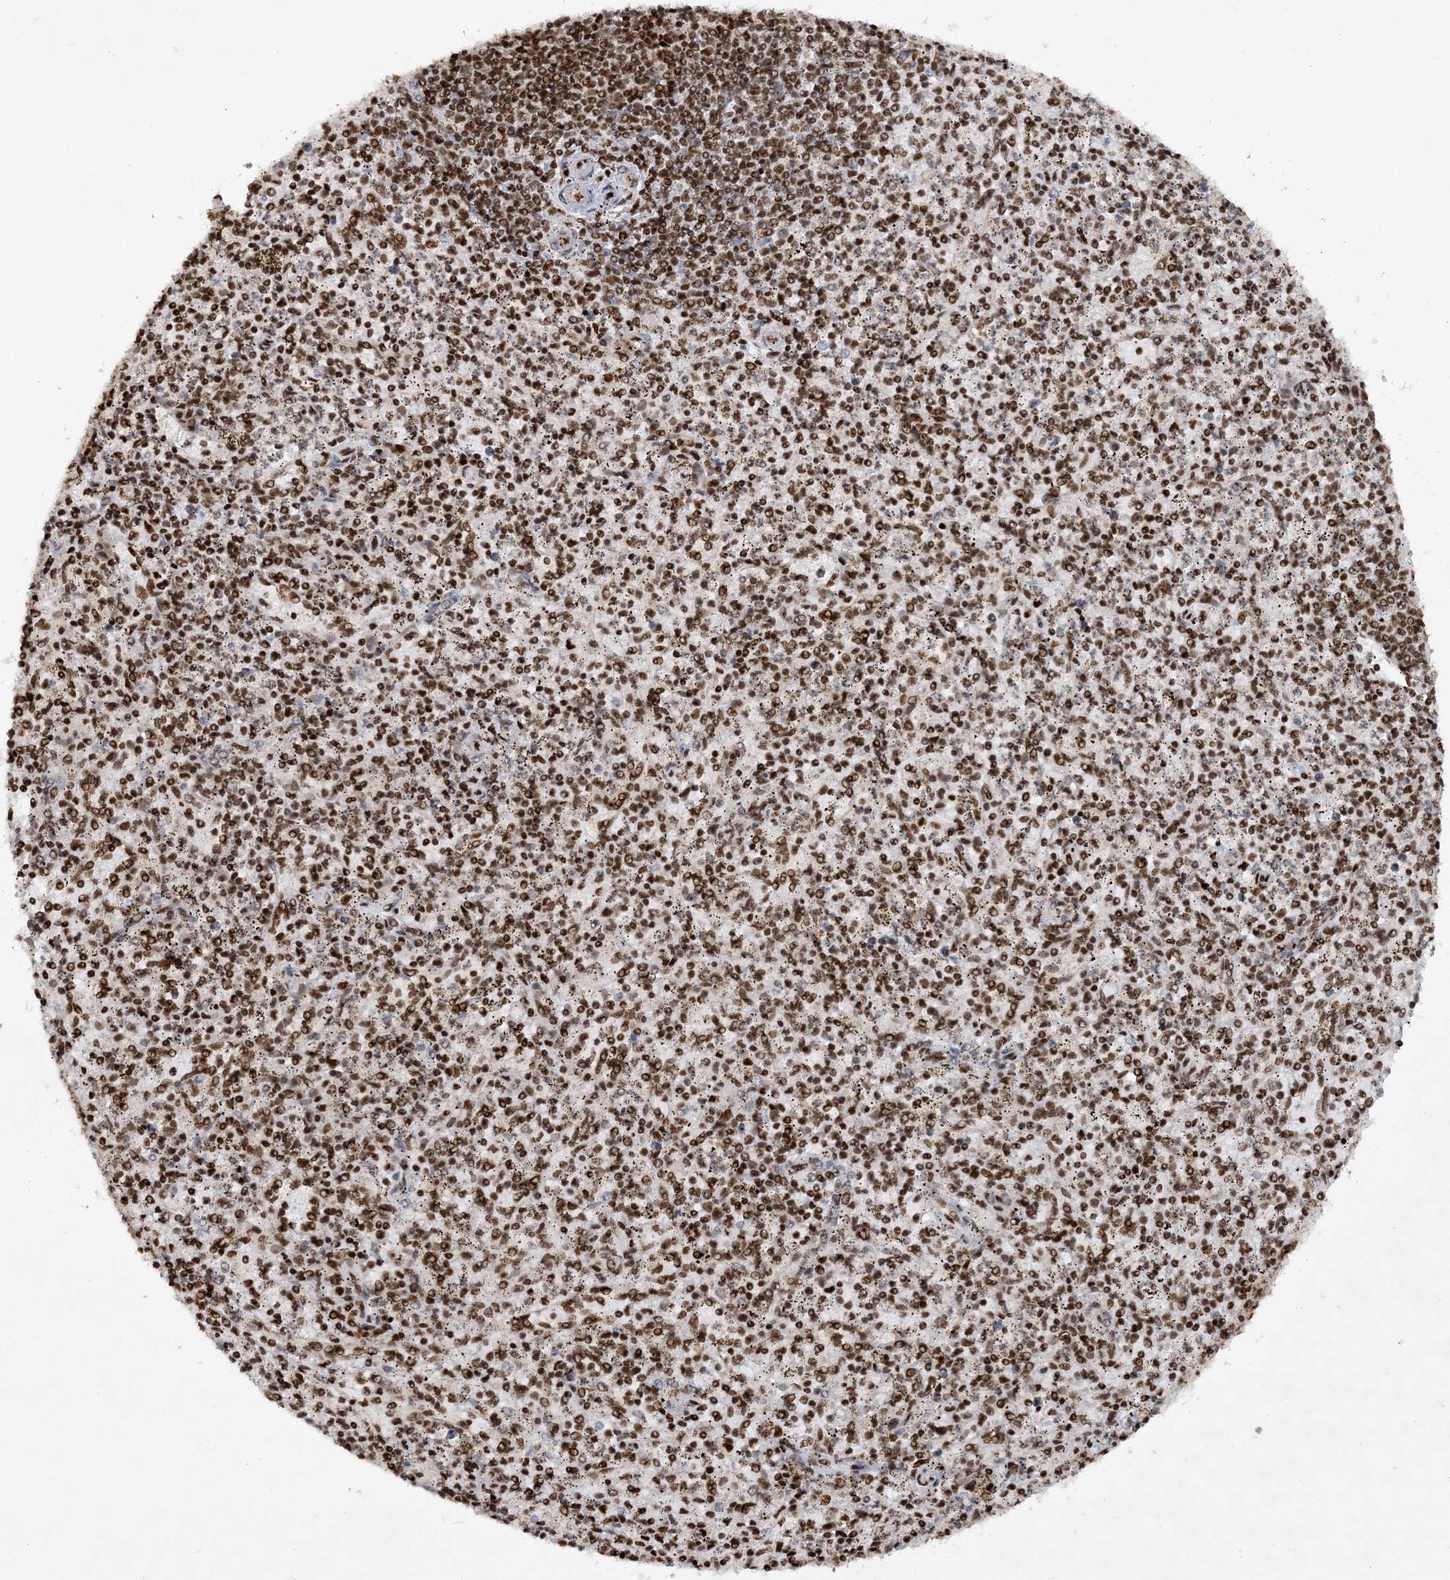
{"staining": {"intensity": "strong", "quantity": ">75%", "location": "nuclear"}, "tissue": "spleen", "cell_type": "Cells in red pulp", "image_type": "normal", "snomed": [{"axis": "morphology", "description": "Normal tissue, NOS"}, {"axis": "topography", "description": "Spleen"}], "caption": "Spleen stained for a protein demonstrates strong nuclear positivity in cells in red pulp. (DAB IHC with brightfield microscopy, high magnification).", "gene": "DELE1", "patient": {"sex": "male", "age": 72}}